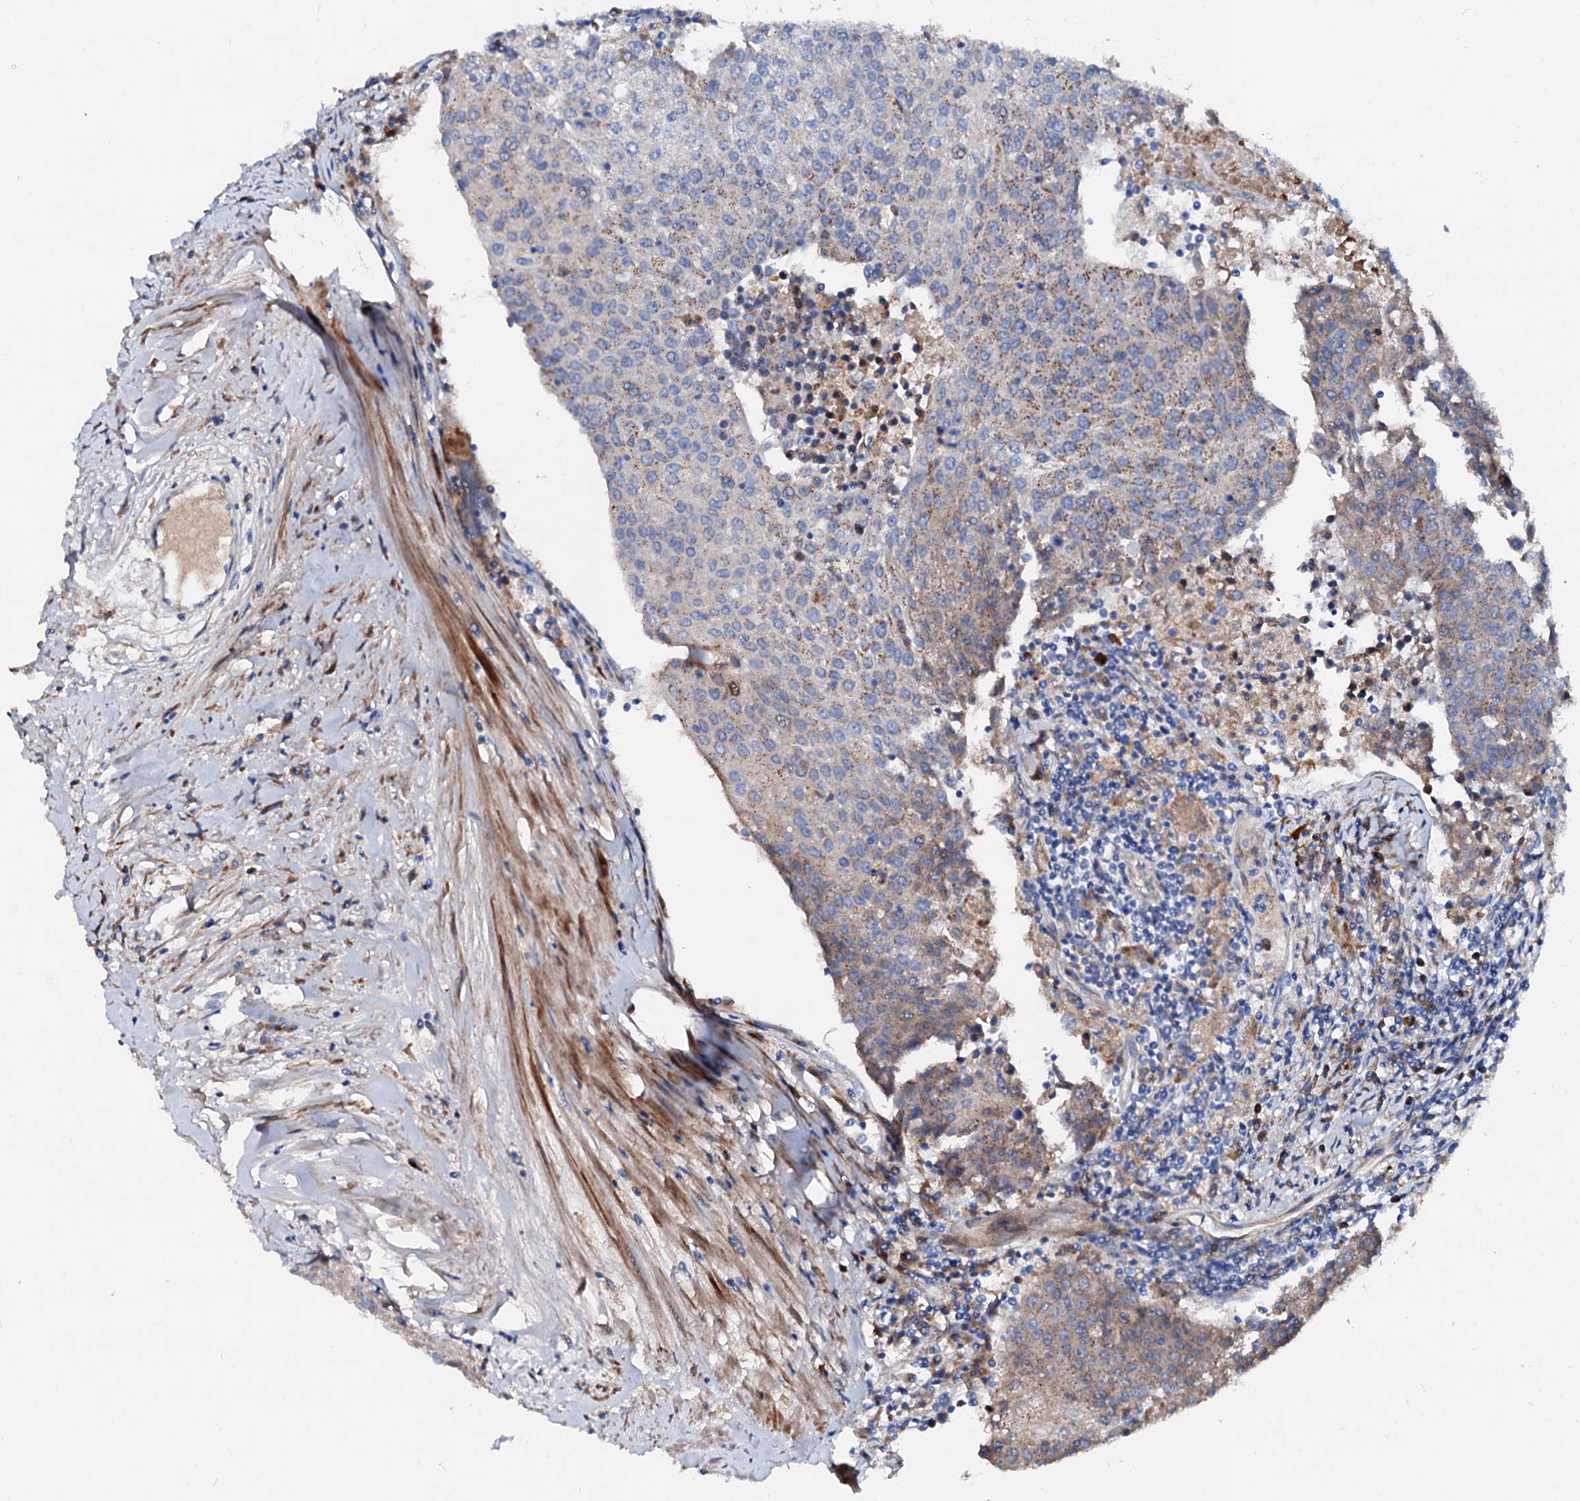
{"staining": {"intensity": "moderate", "quantity": "<25%", "location": "cytoplasmic/membranous"}, "tissue": "urothelial cancer", "cell_type": "Tumor cells", "image_type": "cancer", "snomed": [{"axis": "morphology", "description": "Urothelial carcinoma, High grade"}, {"axis": "topography", "description": "Urinary bladder"}], "caption": "An immunohistochemistry (IHC) micrograph of neoplastic tissue is shown. Protein staining in brown shows moderate cytoplasmic/membranous positivity in urothelial cancer within tumor cells.", "gene": "SLC10A7", "patient": {"sex": "female", "age": 85}}